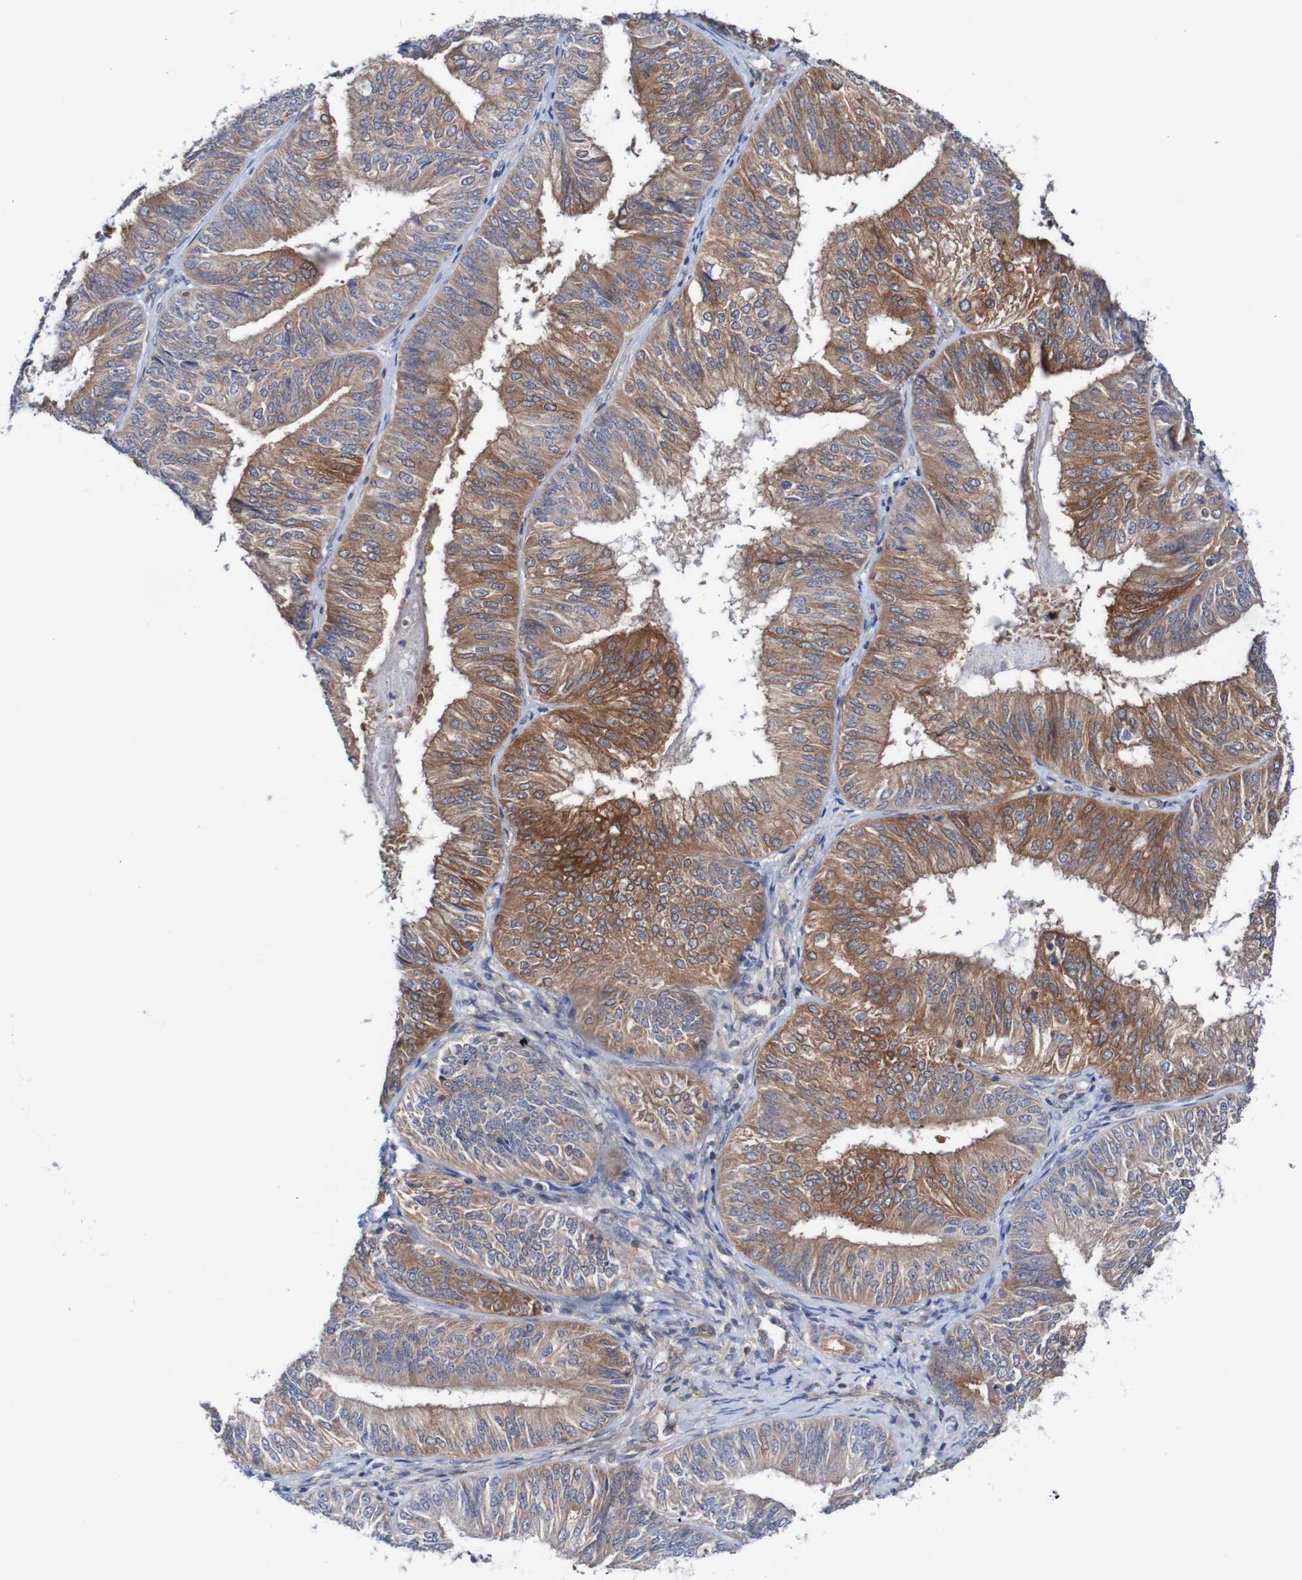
{"staining": {"intensity": "moderate", "quantity": "25%-75%", "location": "cytoplasmic/membranous"}, "tissue": "endometrial cancer", "cell_type": "Tumor cells", "image_type": "cancer", "snomed": [{"axis": "morphology", "description": "Adenocarcinoma, NOS"}, {"axis": "topography", "description": "Endometrium"}], "caption": "IHC histopathology image of human adenocarcinoma (endometrial) stained for a protein (brown), which displays medium levels of moderate cytoplasmic/membranous staining in approximately 25%-75% of tumor cells.", "gene": "RIGI", "patient": {"sex": "female", "age": 58}}